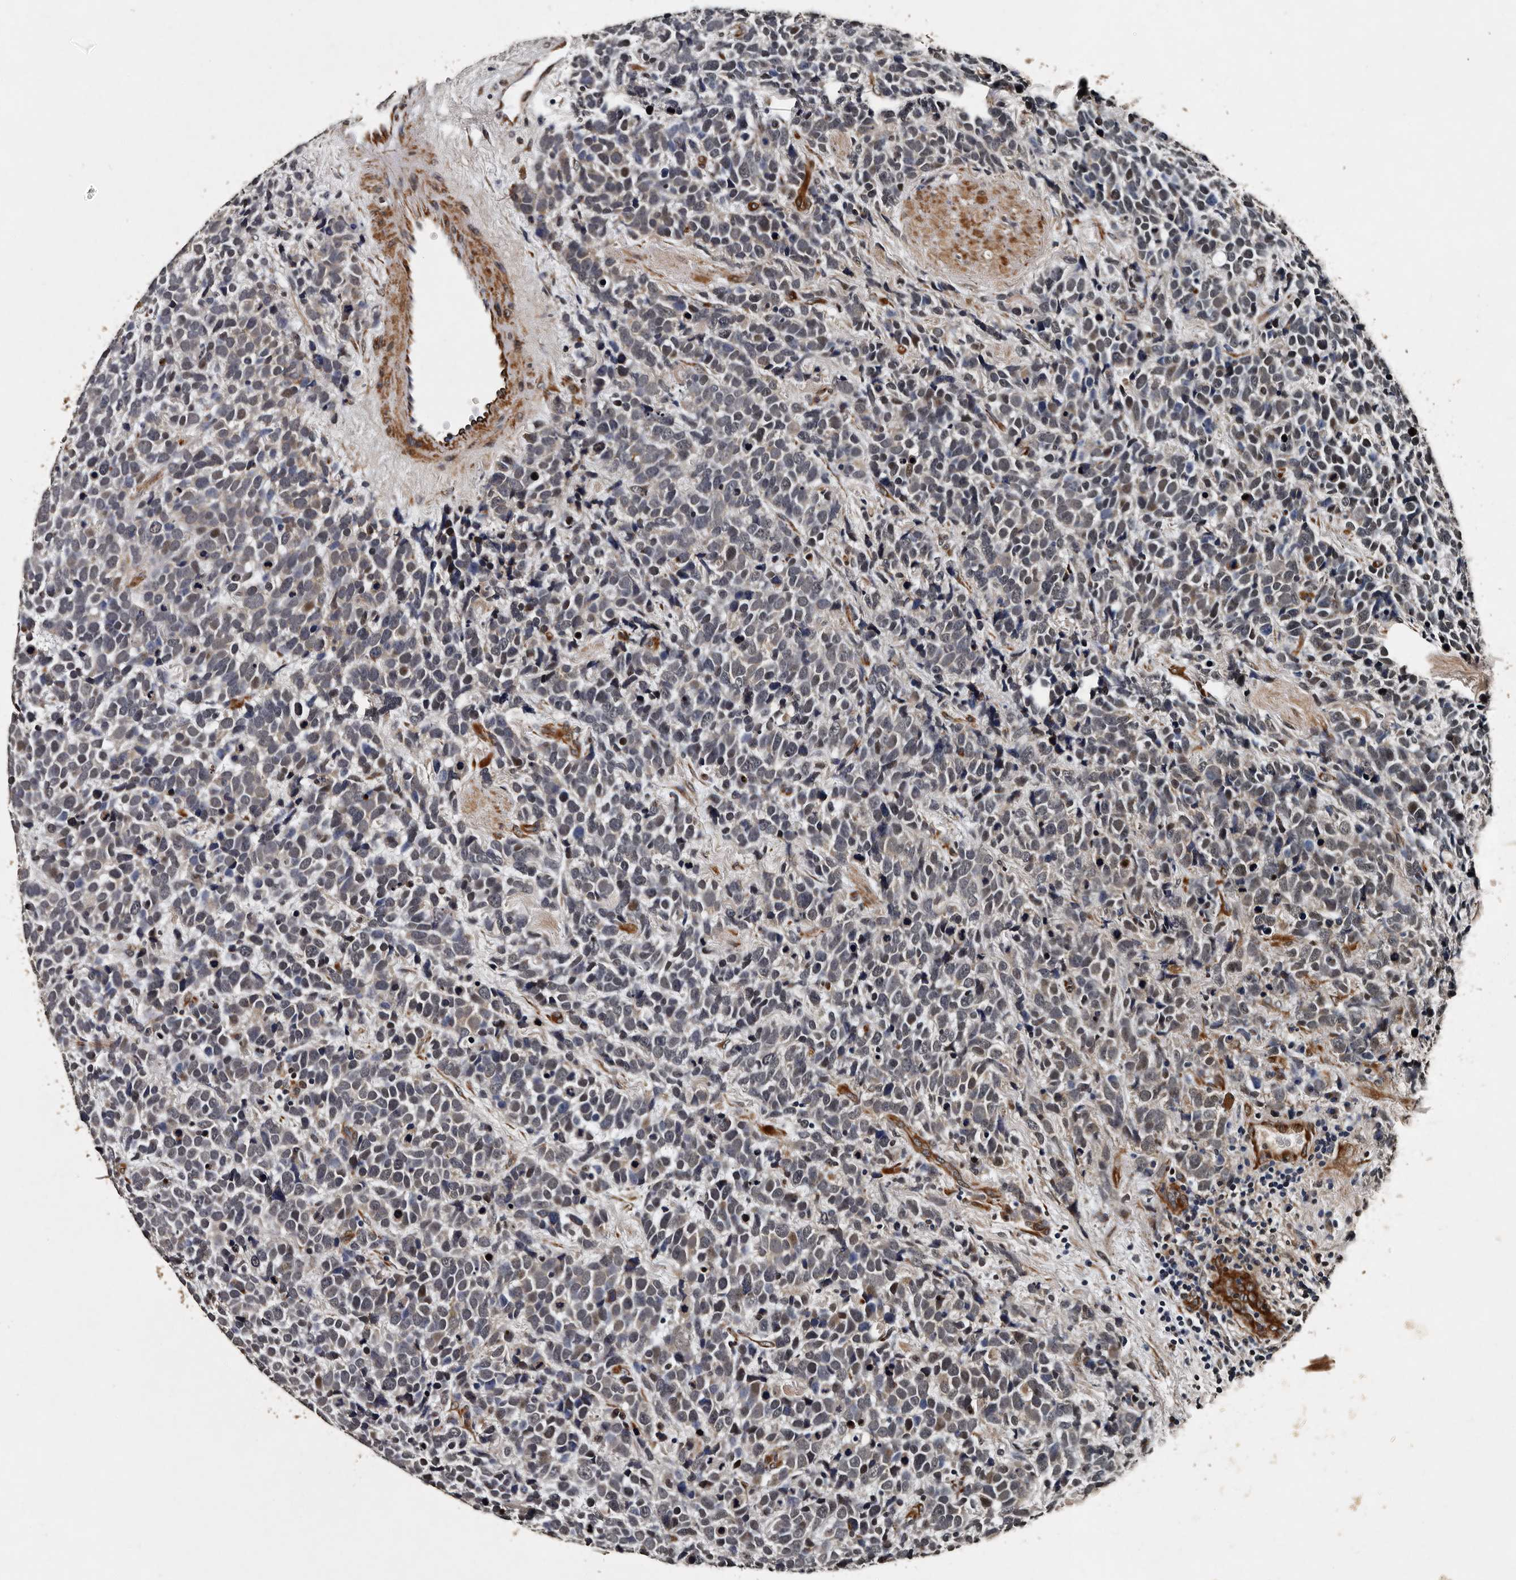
{"staining": {"intensity": "negative", "quantity": "none", "location": "none"}, "tissue": "urothelial cancer", "cell_type": "Tumor cells", "image_type": "cancer", "snomed": [{"axis": "morphology", "description": "Urothelial carcinoma, High grade"}, {"axis": "topography", "description": "Urinary bladder"}], "caption": "A high-resolution photomicrograph shows IHC staining of urothelial cancer, which reveals no significant positivity in tumor cells.", "gene": "CPNE3", "patient": {"sex": "female", "age": 82}}